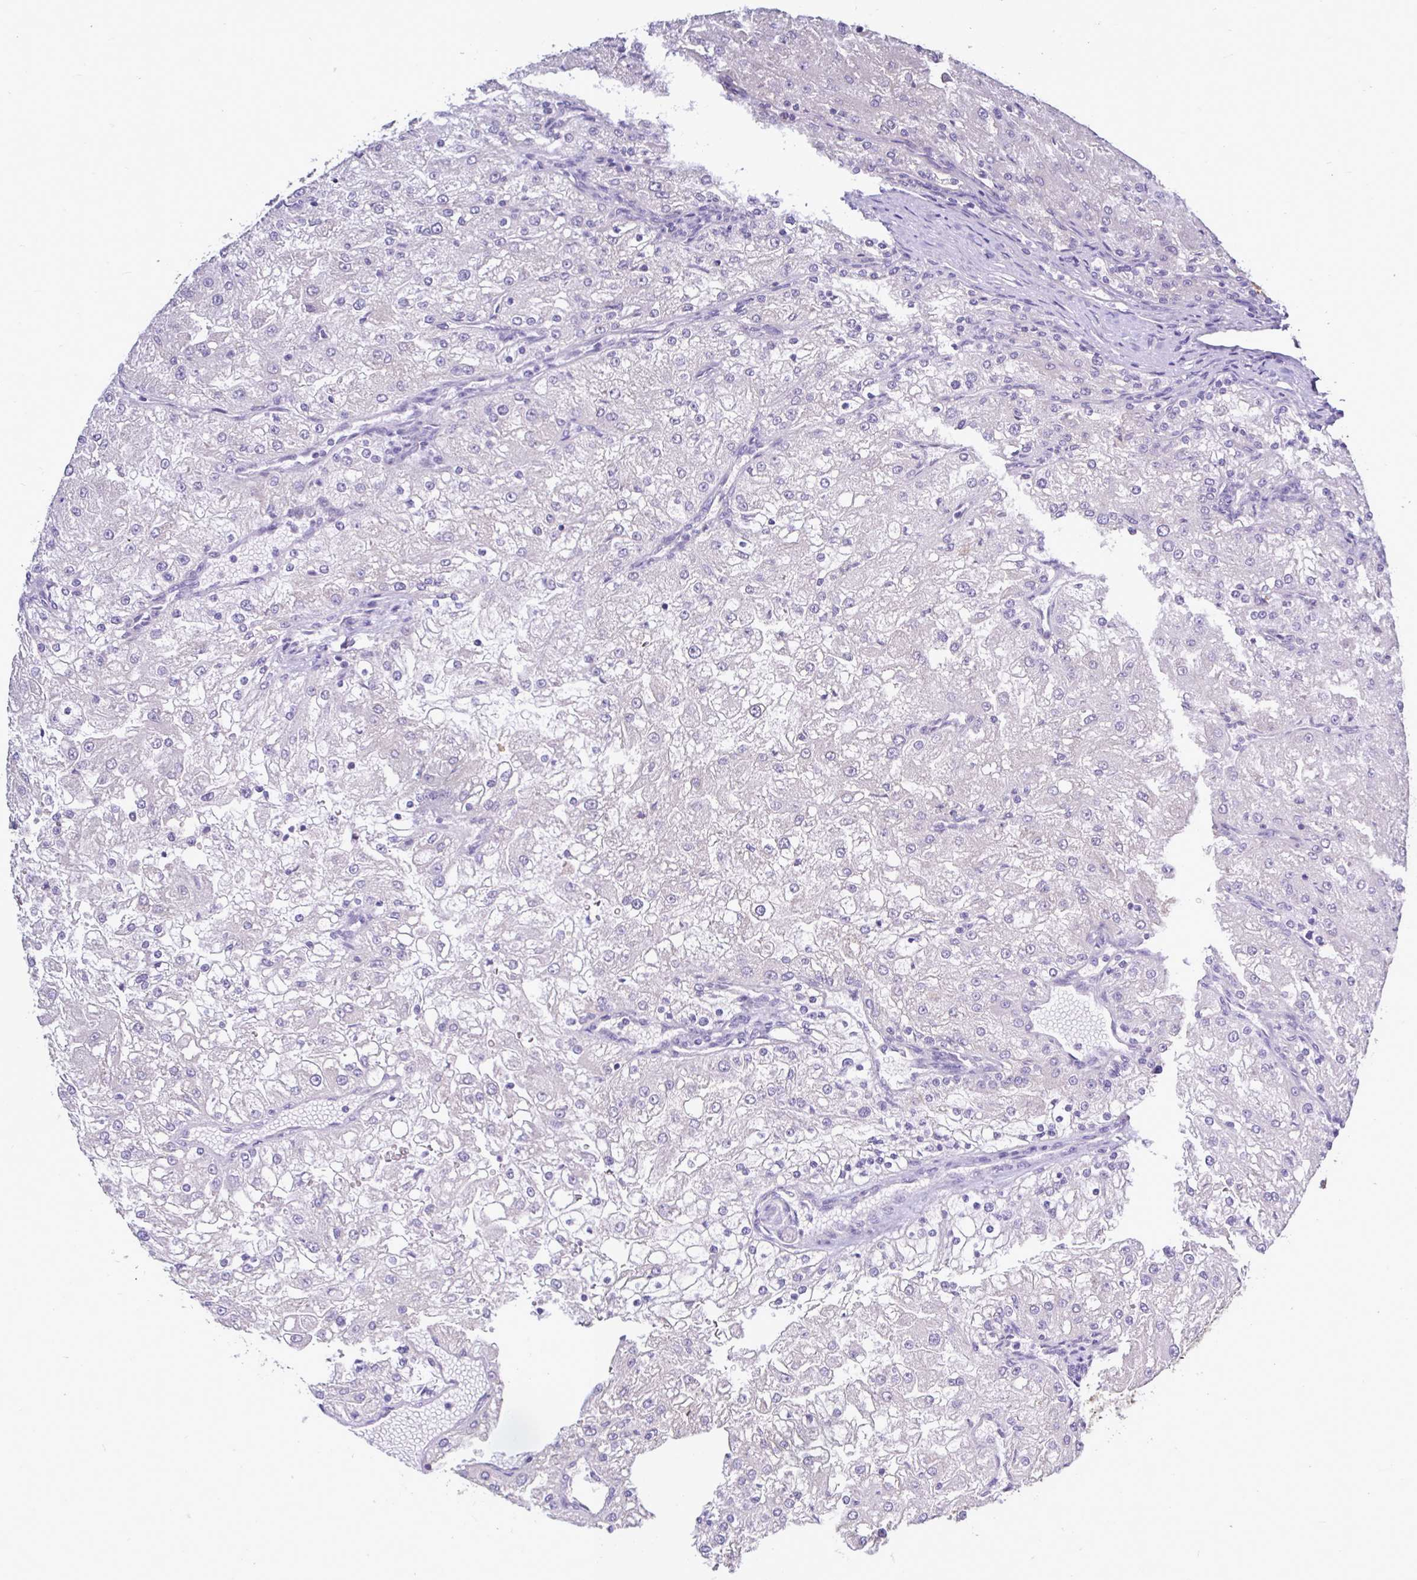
{"staining": {"intensity": "negative", "quantity": "none", "location": "none"}, "tissue": "renal cancer", "cell_type": "Tumor cells", "image_type": "cancer", "snomed": [{"axis": "morphology", "description": "Adenocarcinoma, NOS"}, {"axis": "topography", "description": "Kidney"}], "caption": "Protein analysis of renal cancer reveals no significant staining in tumor cells. (Stains: DAB (3,3'-diaminobenzidine) immunohistochemistry (IHC) with hematoxylin counter stain, Microscopy: brightfield microscopy at high magnification).", "gene": "LARS1", "patient": {"sex": "female", "age": 74}}